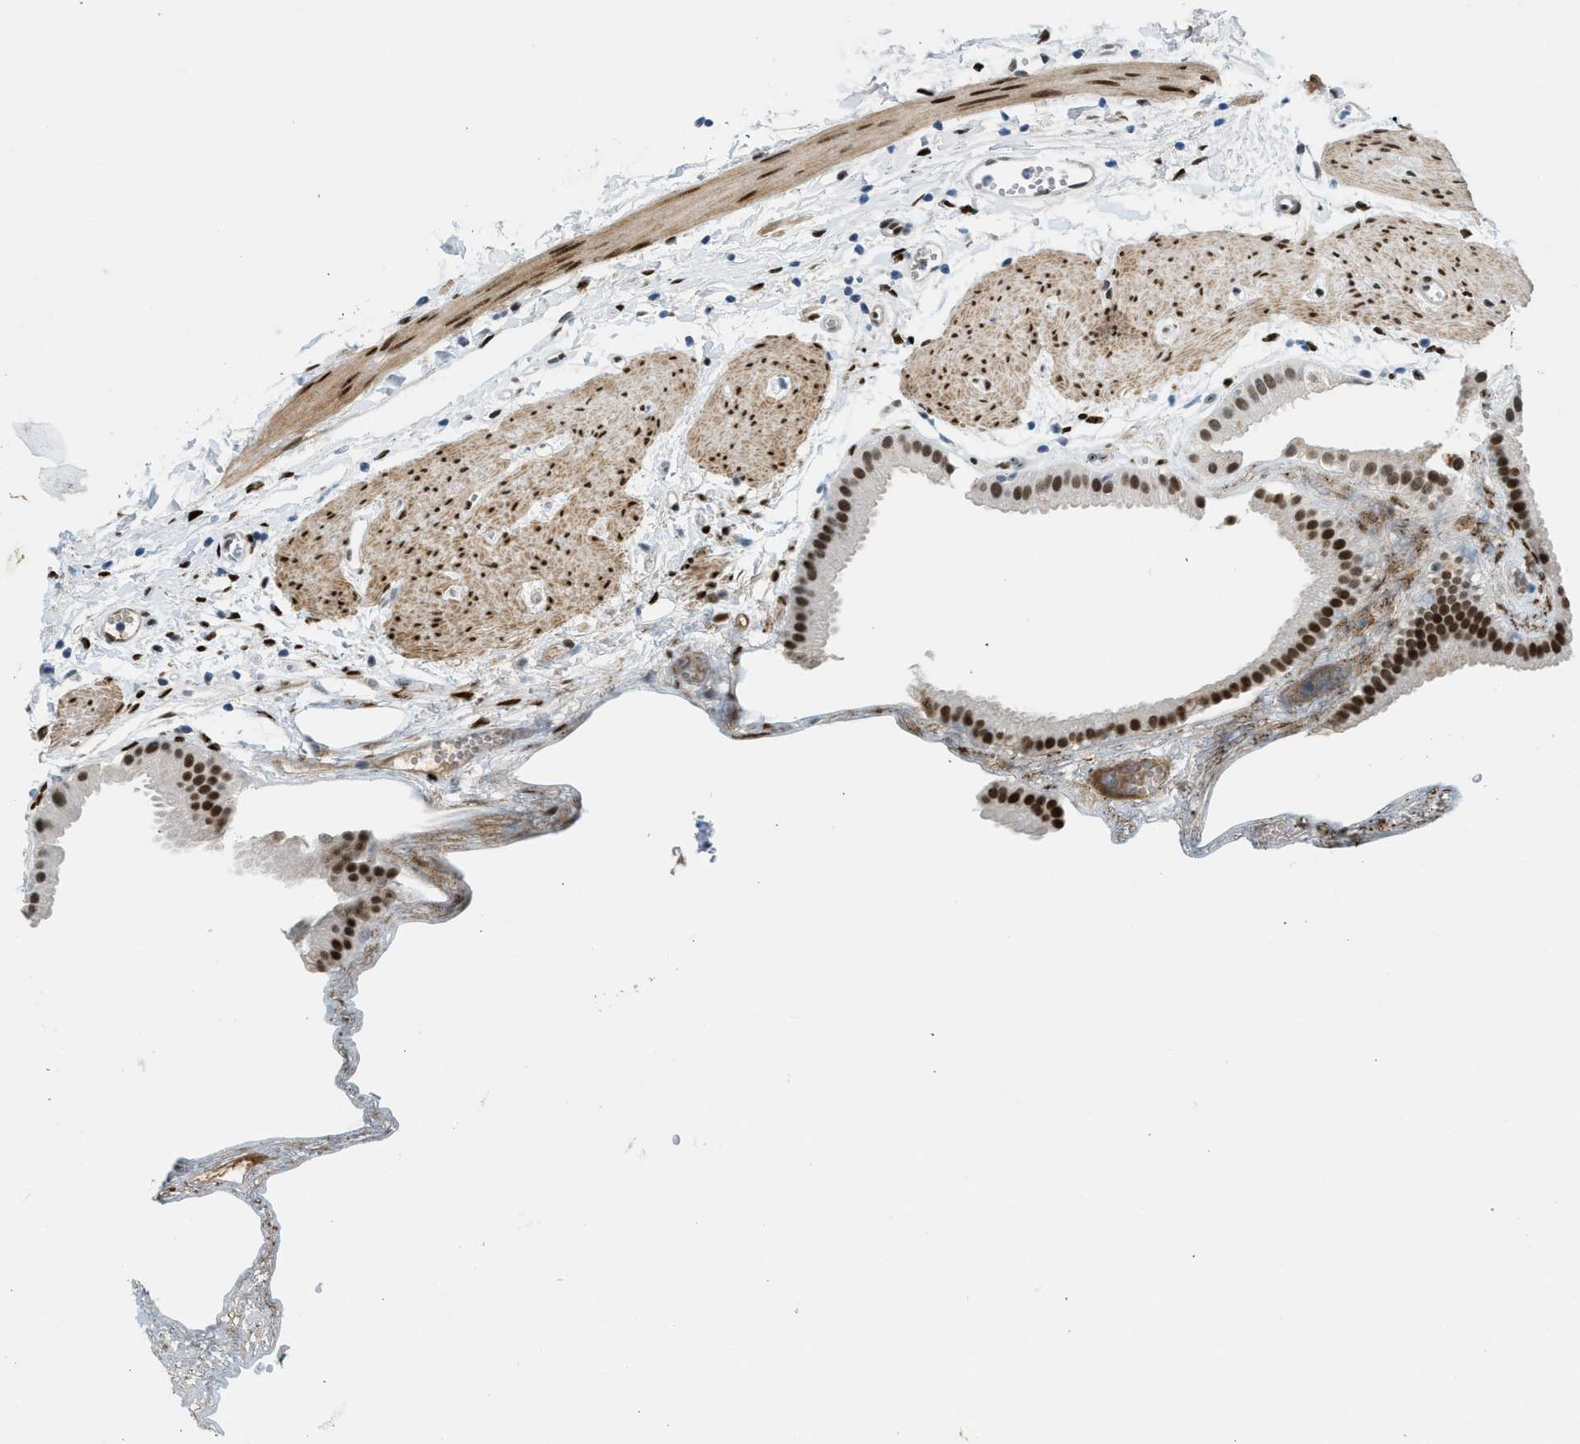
{"staining": {"intensity": "strong", "quantity": ">75%", "location": "nuclear"}, "tissue": "gallbladder", "cell_type": "Glandular cells", "image_type": "normal", "snomed": [{"axis": "morphology", "description": "Normal tissue, NOS"}, {"axis": "topography", "description": "Gallbladder"}], "caption": "Strong nuclear staining for a protein is present in about >75% of glandular cells of normal gallbladder using IHC.", "gene": "ZBTB20", "patient": {"sex": "female", "age": 64}}